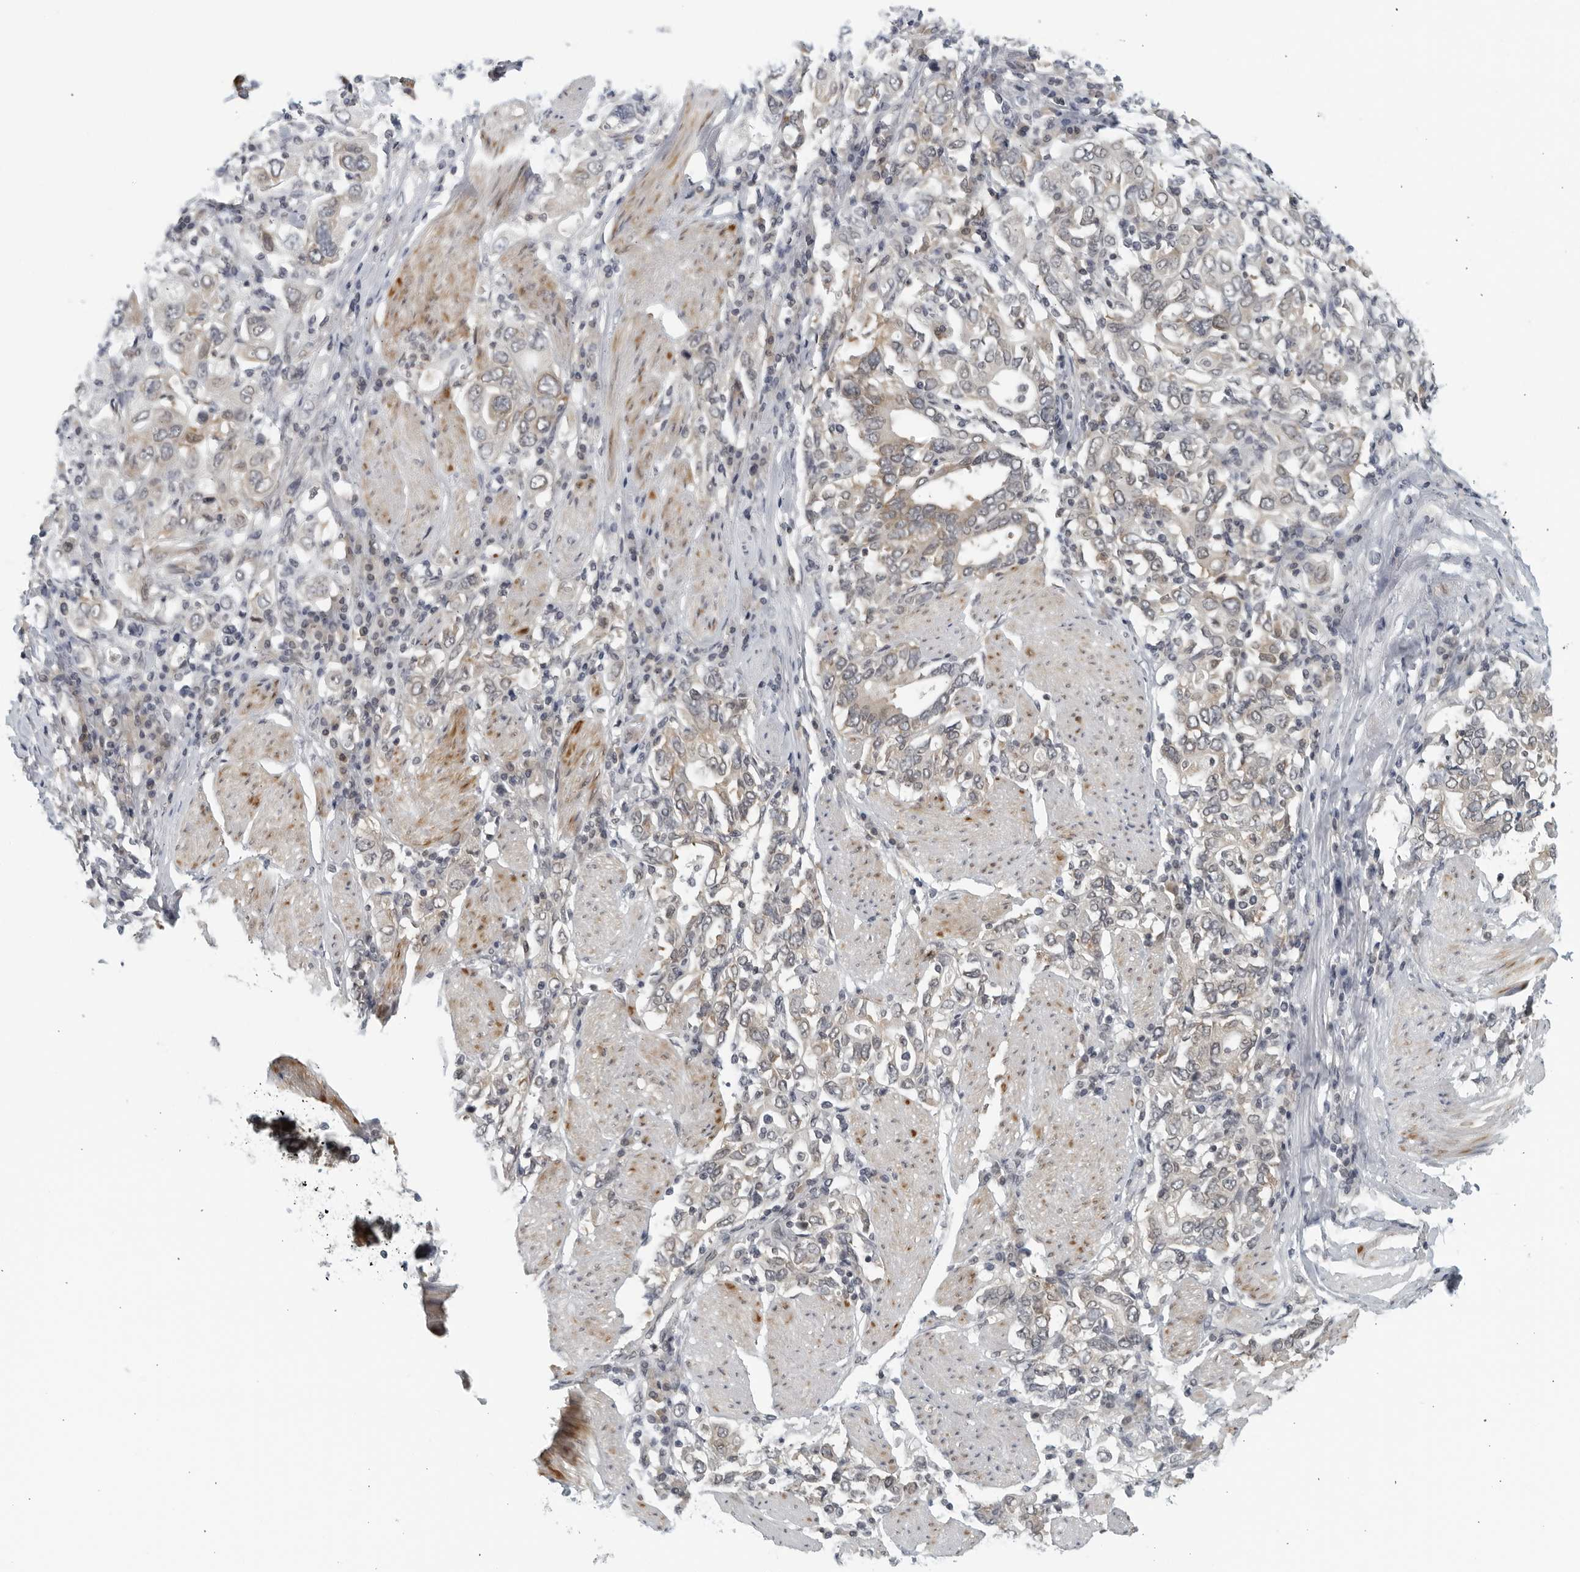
{"staining": {"intensity": "weak", "quantity": "25%-75%", "location": "cytoplasmic/membranous"}, "tissue": "stomach cancer", "cell_type": "Tumor cells", "image_type": "cancer", "snomed": [{"axis": "morphology", "description": "Adenocarcinoma, NOS"}, {"axis": "topography", "description": "Stomach, upper"}], "caption": "Immunohistochemistry (IHC) micrograph of neoplastic tissue: stomach adenocarcinoma stained using immunohistochemistry (IHC) reveals low levels of weak protein expression localized specifically in the cytoplasmic/membranous of tumor cells, appearing as a cytoplasmic/membranous brown color.", "gene": "RC3H1", "patient": {"sex": "male", "age": 62}}